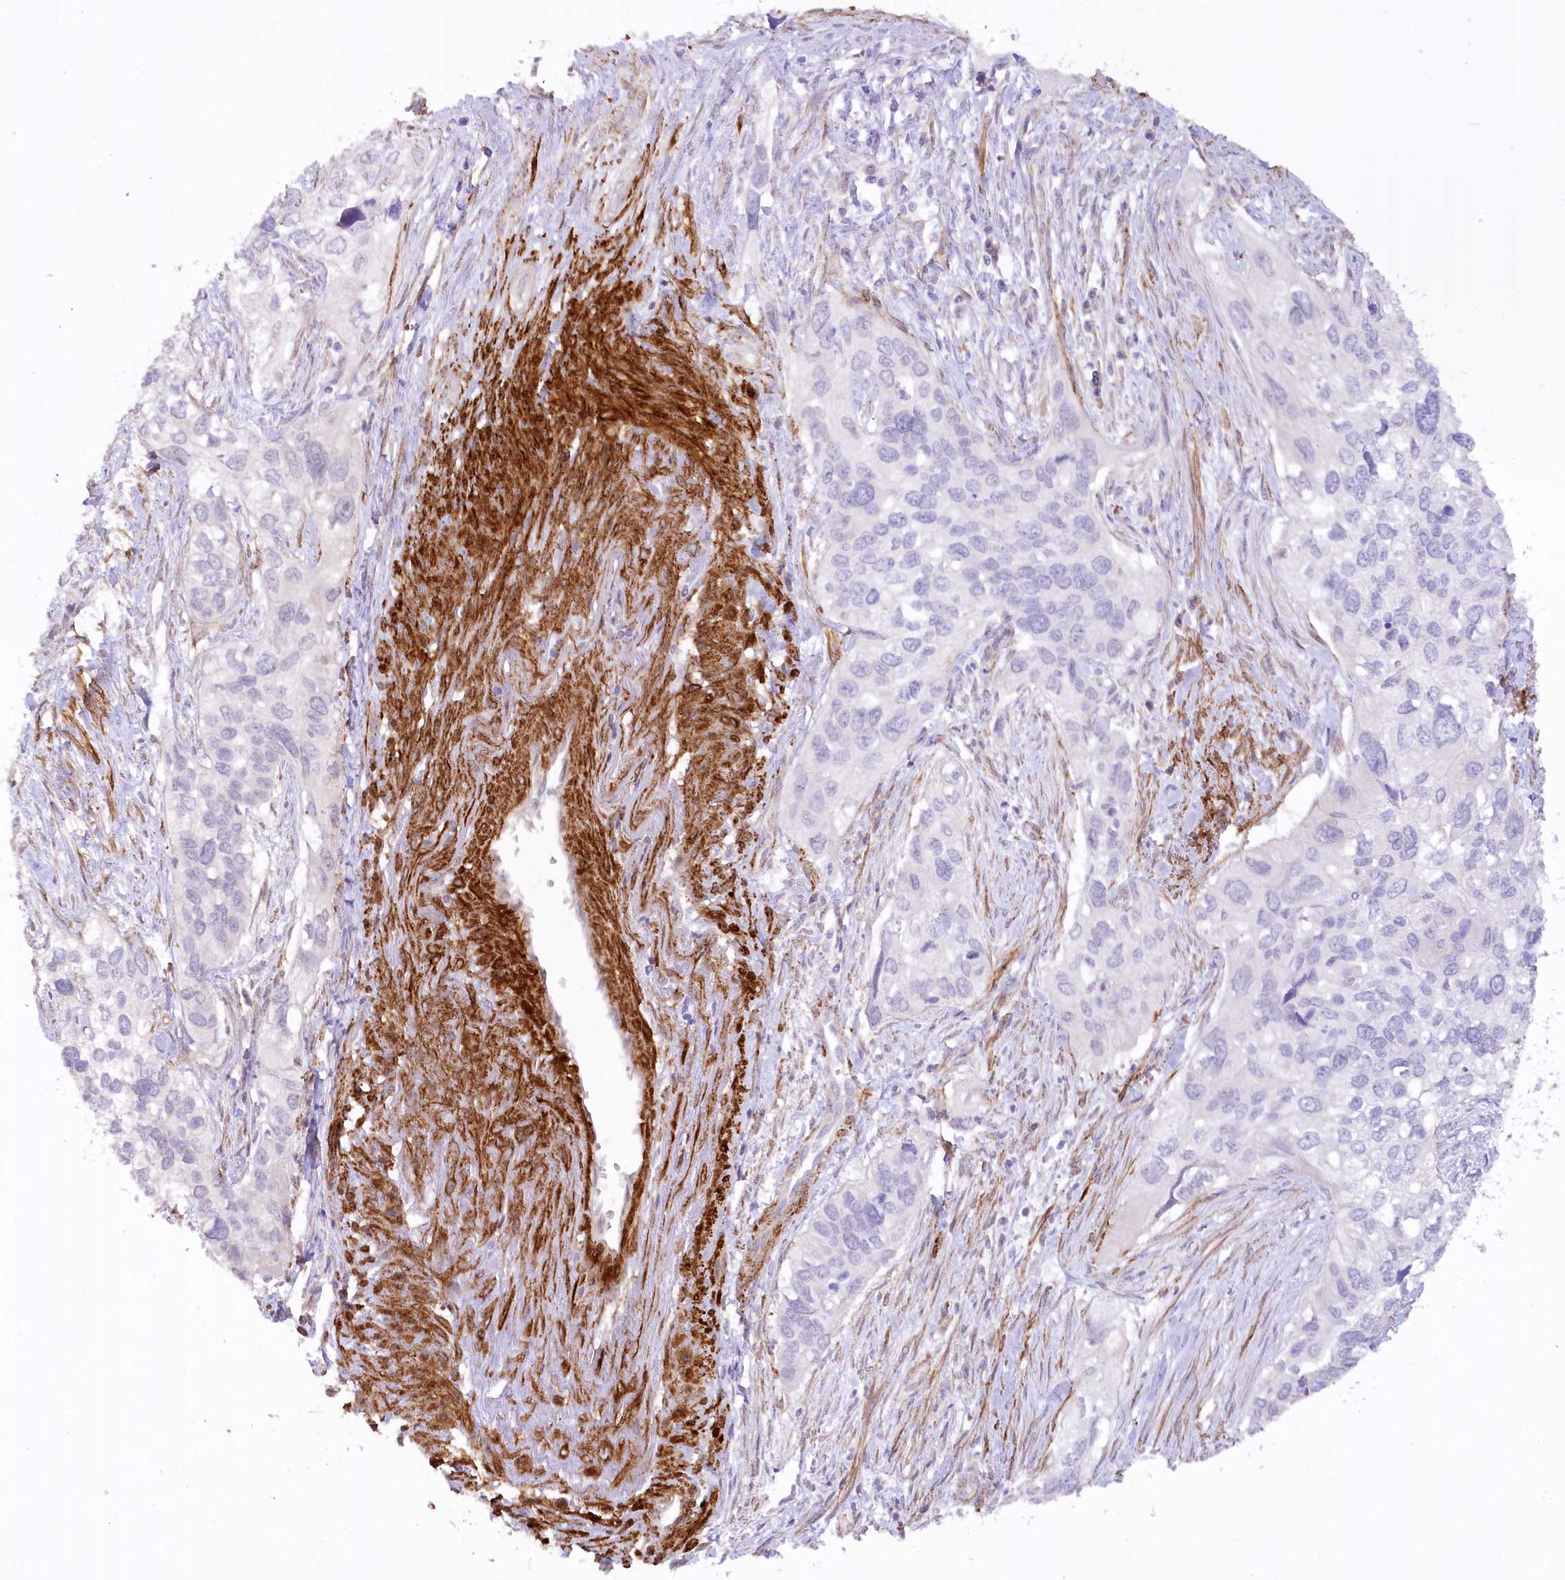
{"staining": {"intensity": "negative", "quantity": "none", "location": "none"}, "tissue": "cervical cancer", "cell_type": "Tumor cells", "image_type": "cancer", "snomed": [{"axis": "morphology", "description": "Squamous cell carcinoma, NOS"}, {"axis": "topography", "description": "Cervix"}], "caption": "A micrograph of cervical cancer (squamous cell carcinoma) stained for a protein exhibits no brown staining in tumor cells. (DAB (3,3'-diaminobenzidine) immunohistochemistry visualized using brightfield microscopy, high magnification).", "gene": "SYNPO2", "patient": {"sex": "female", "age": 55}}